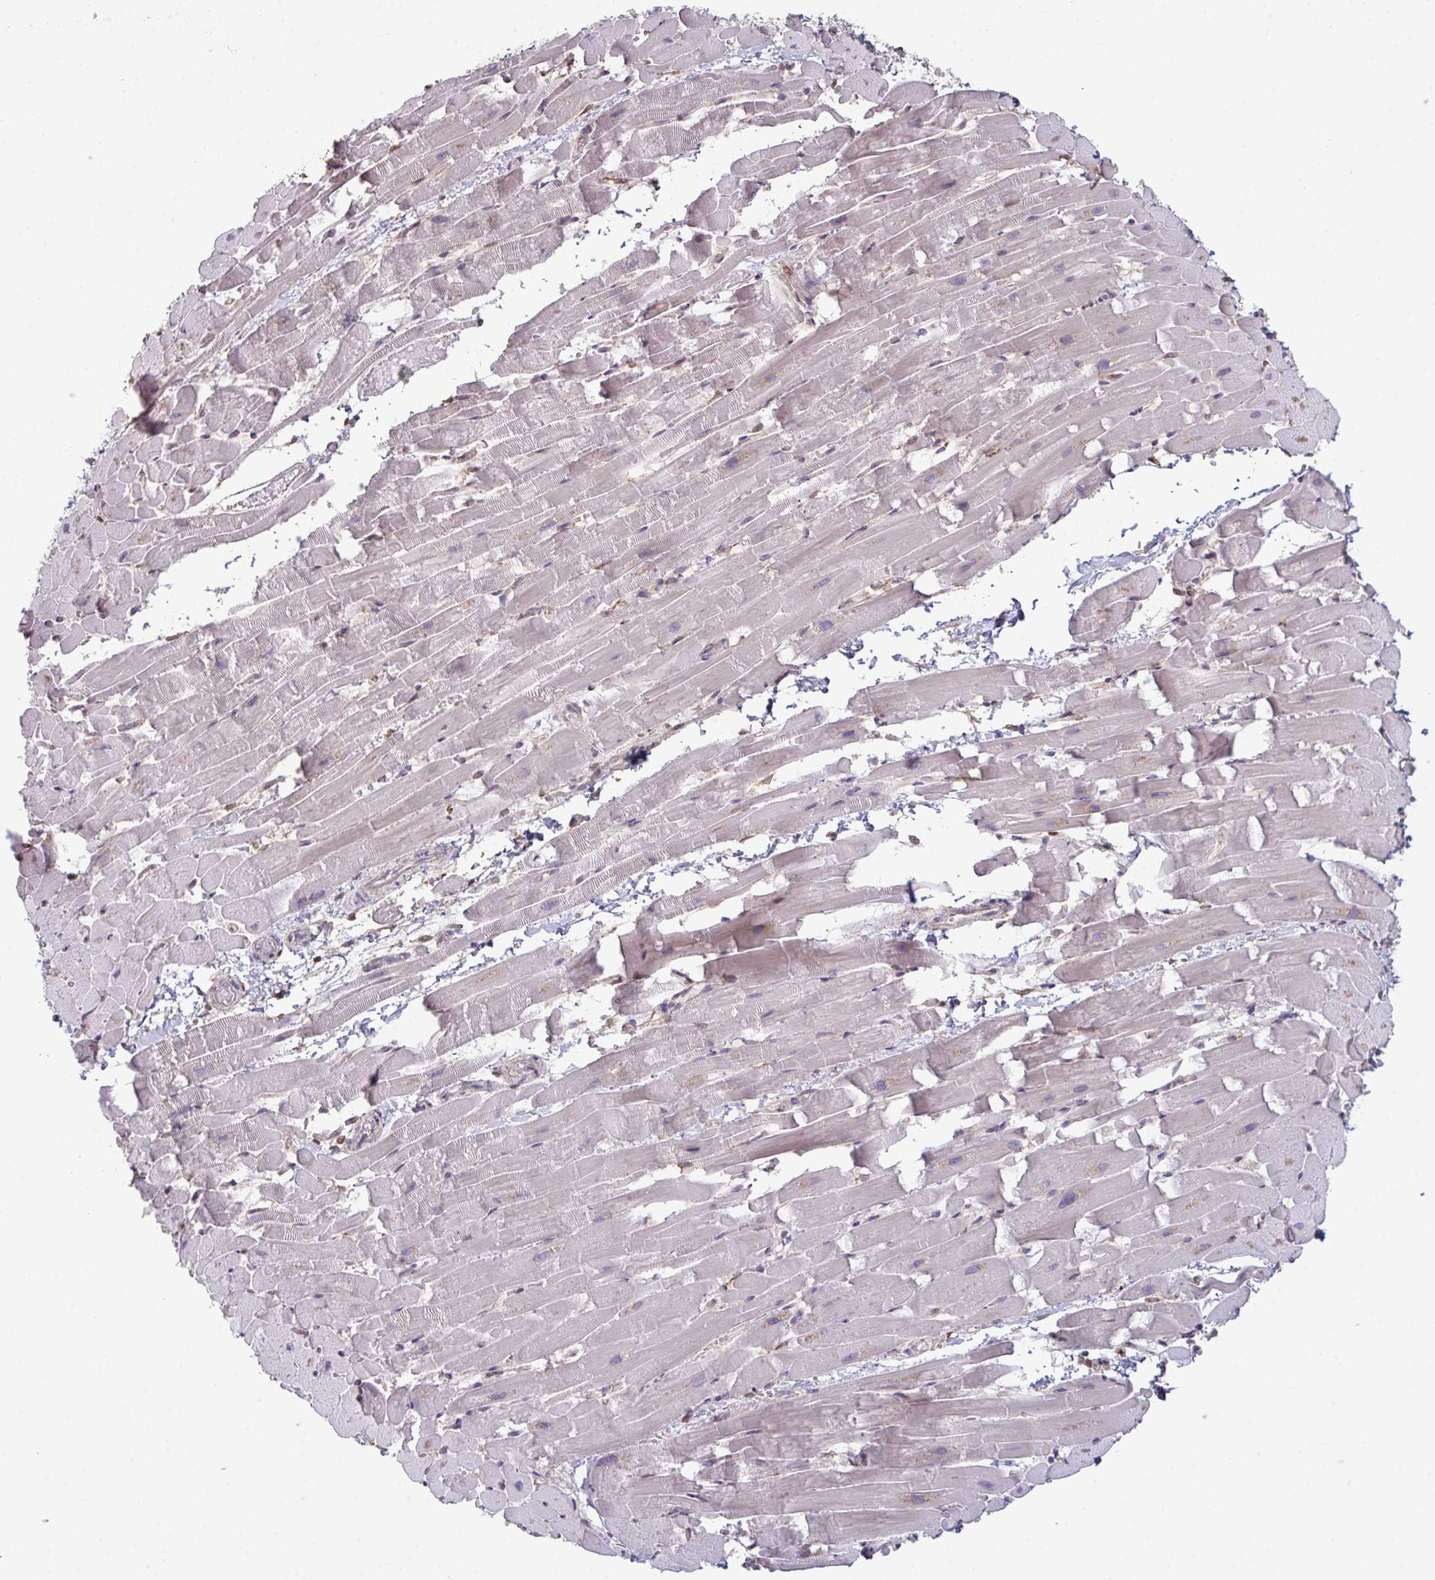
{"staining": {"intensity": "weak", "quantity": "25%-75%", "location": "cytoplasmic/membranous"}, "tissue": "heart muscle", "cell_type": "Cardiomyocytes", "image_type": "normal", "snomed": [{"axis": "morphology", "description": "Normal tissue, NOS"}, {"axis": "topography", "description": "Heart"}], "caption": "Heart muscle stained for a protein demonstrates weak cytoplasmic/membranous positivity in cardiomyocytes. The protein is shown in brown color, while the nuclei are stained blue.", "gene": "SETD7", "patient": {"sex": "male", "age": 37}}